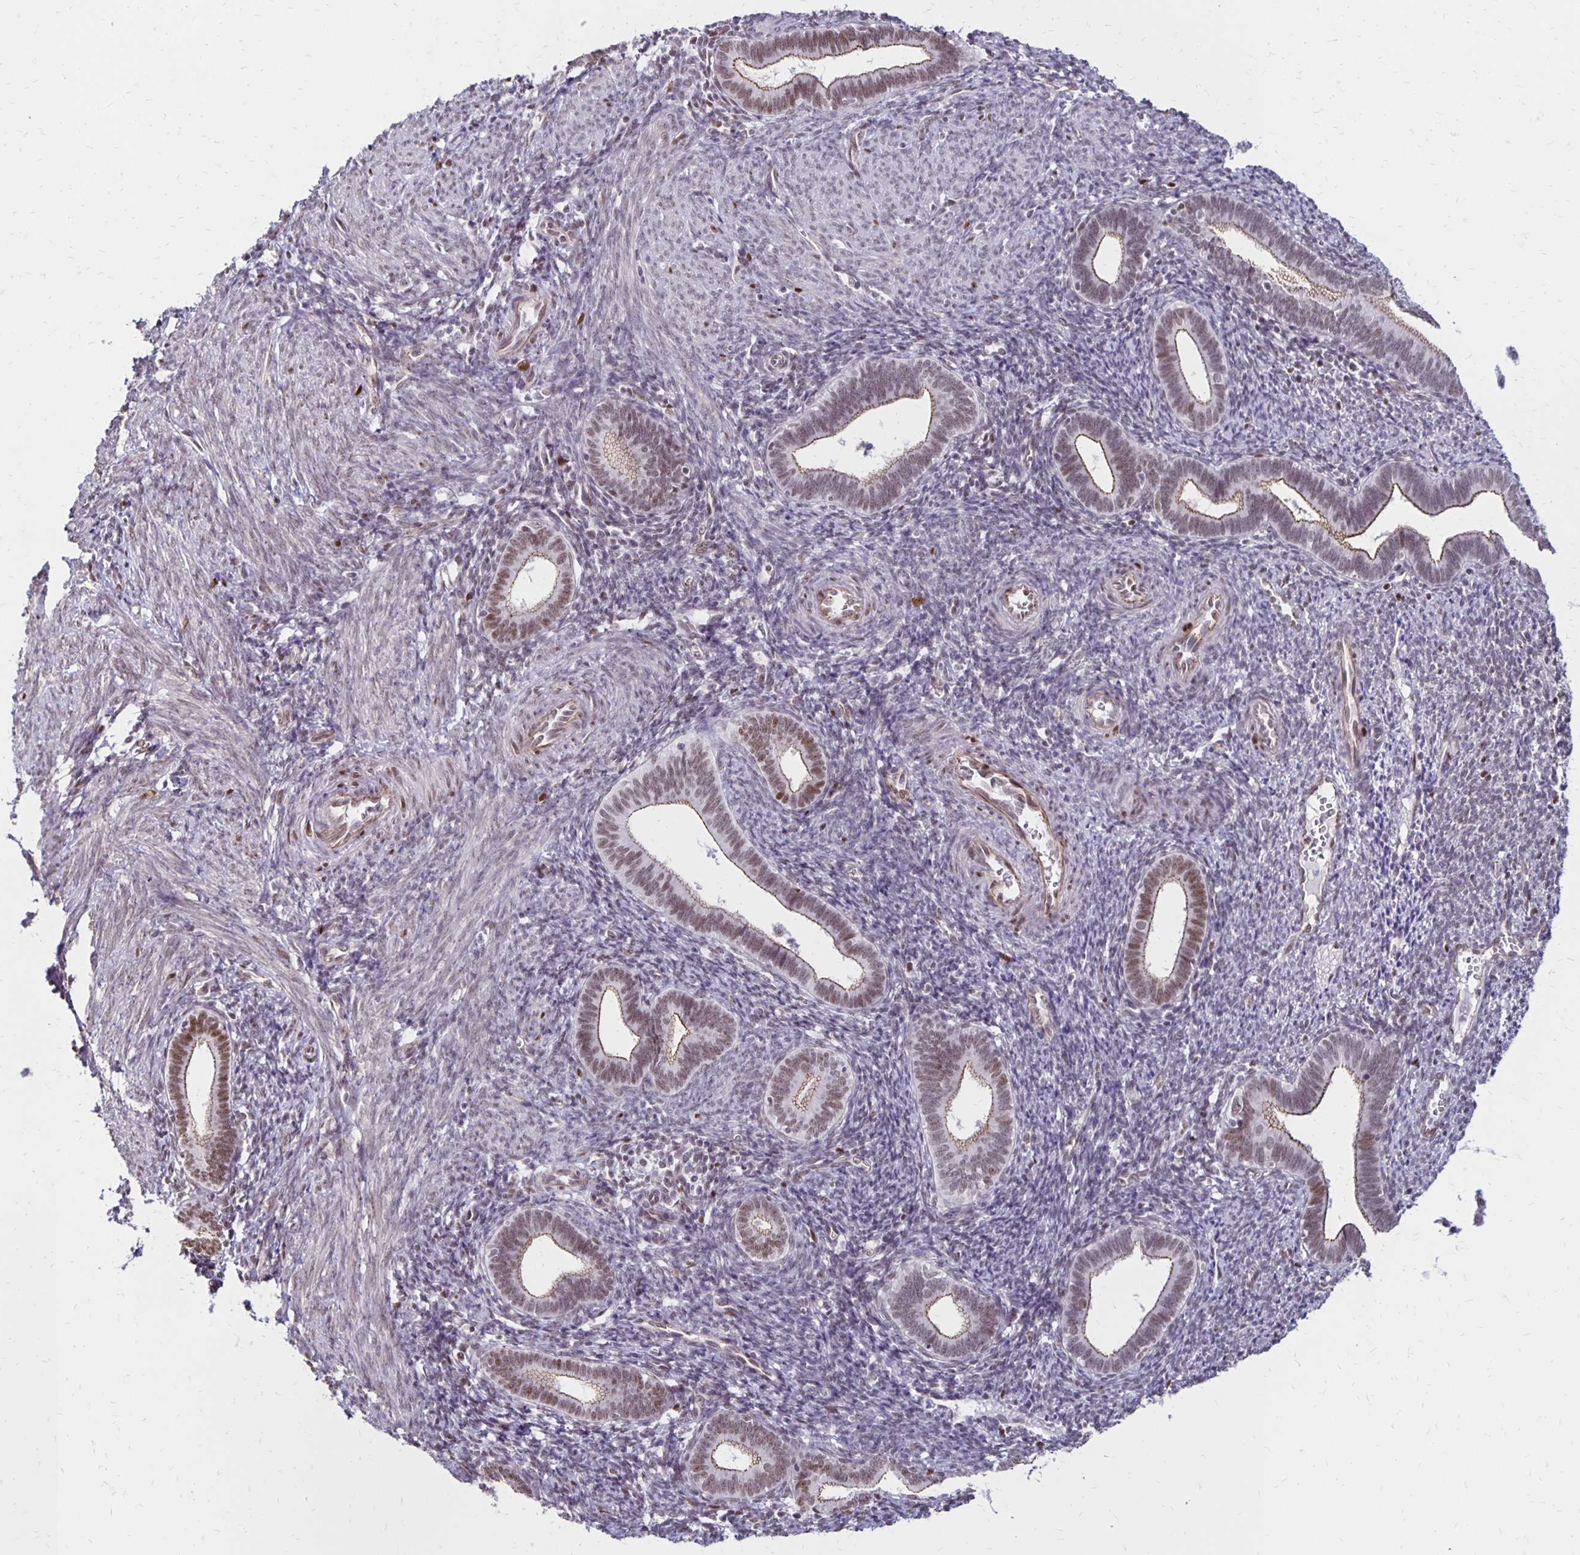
{"staining": {"intensity": "weak", "quantity": "<25%", "location": "nuclear"}, "tissue": "endometrium", "cell_type": "Cells in endometrial stroma", "image_type": "normal", "snomed": [{"axis": "morphology", "description": "Normal tissue, NOS"}, {"axis": "topography", "description": "Endometrium"}], "caption": "IHC photomicrograph of normal human endometrium stained for a protein (brown), which reveals no staining in cells in endometrial stroma. The staining is performed using DAB (3,3'-diaminobenzidine) brown chromogen with nuclei counter-stained in using hematoxylin.", "gene": "DDB2", "patient": {"sex": "female", "age": 41}}